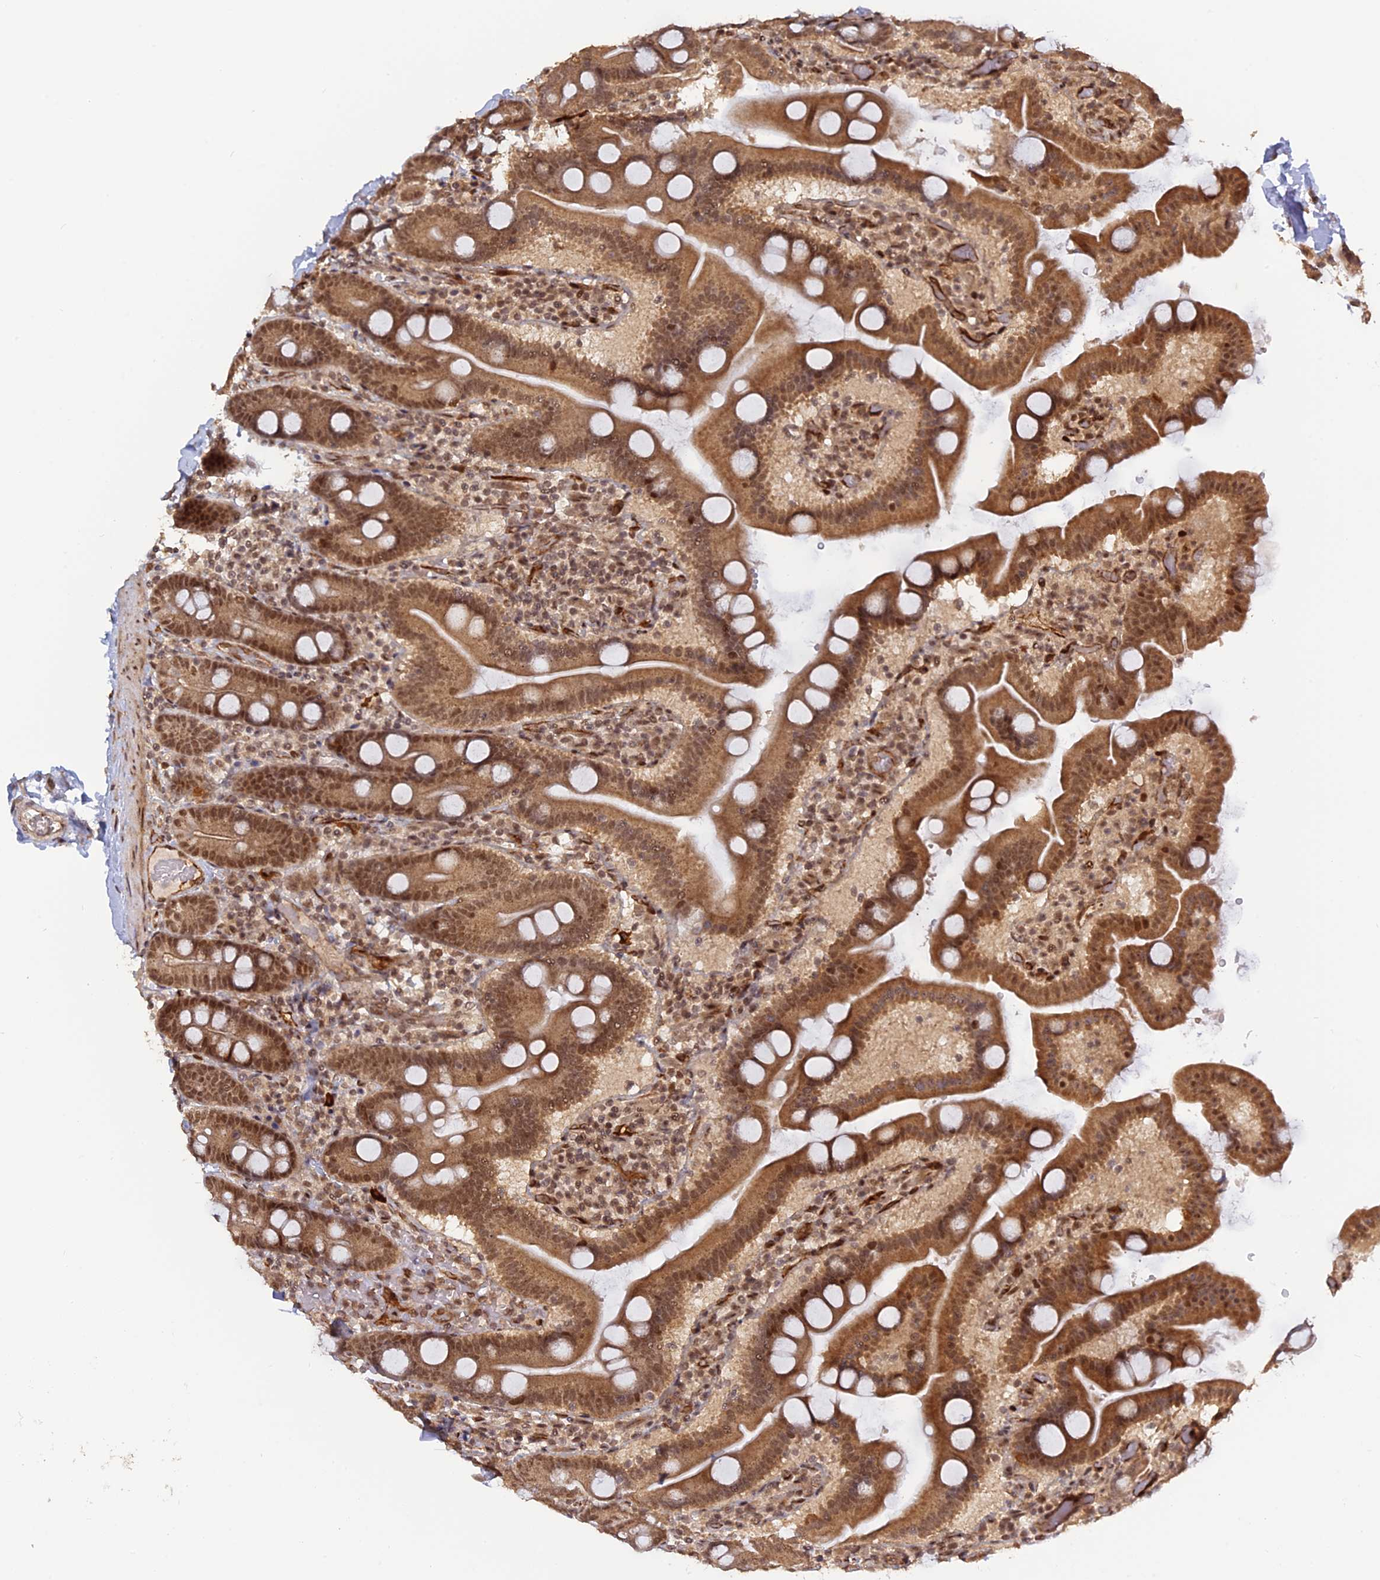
{"staining": {"intensity": "moderate", "quantity": ">75%", "location": "cytoplasmic/membranous,nuclear"}, "tissue": "duodenum", "cell_type": "Glandular cells", "image_type": "normal", "snomed": [{"axis": "morphology", "description": "Normal tissue, NOS"}, {"axis": "topography", "description": "Duodenum"}], "caption": "Immunohistochemistry (IHC) micrograph of benign duodenum: duodenum stained using IHC demonstrates medium levels of moderate protein expression localized specifically in the cytoplasmic/membranous,nuclear of glandular cells, appearing as a cytoplasmic/membranous,nuclear brown color.", "gene": "PKIG", "patient": {"sex": "male", "age": 55}}